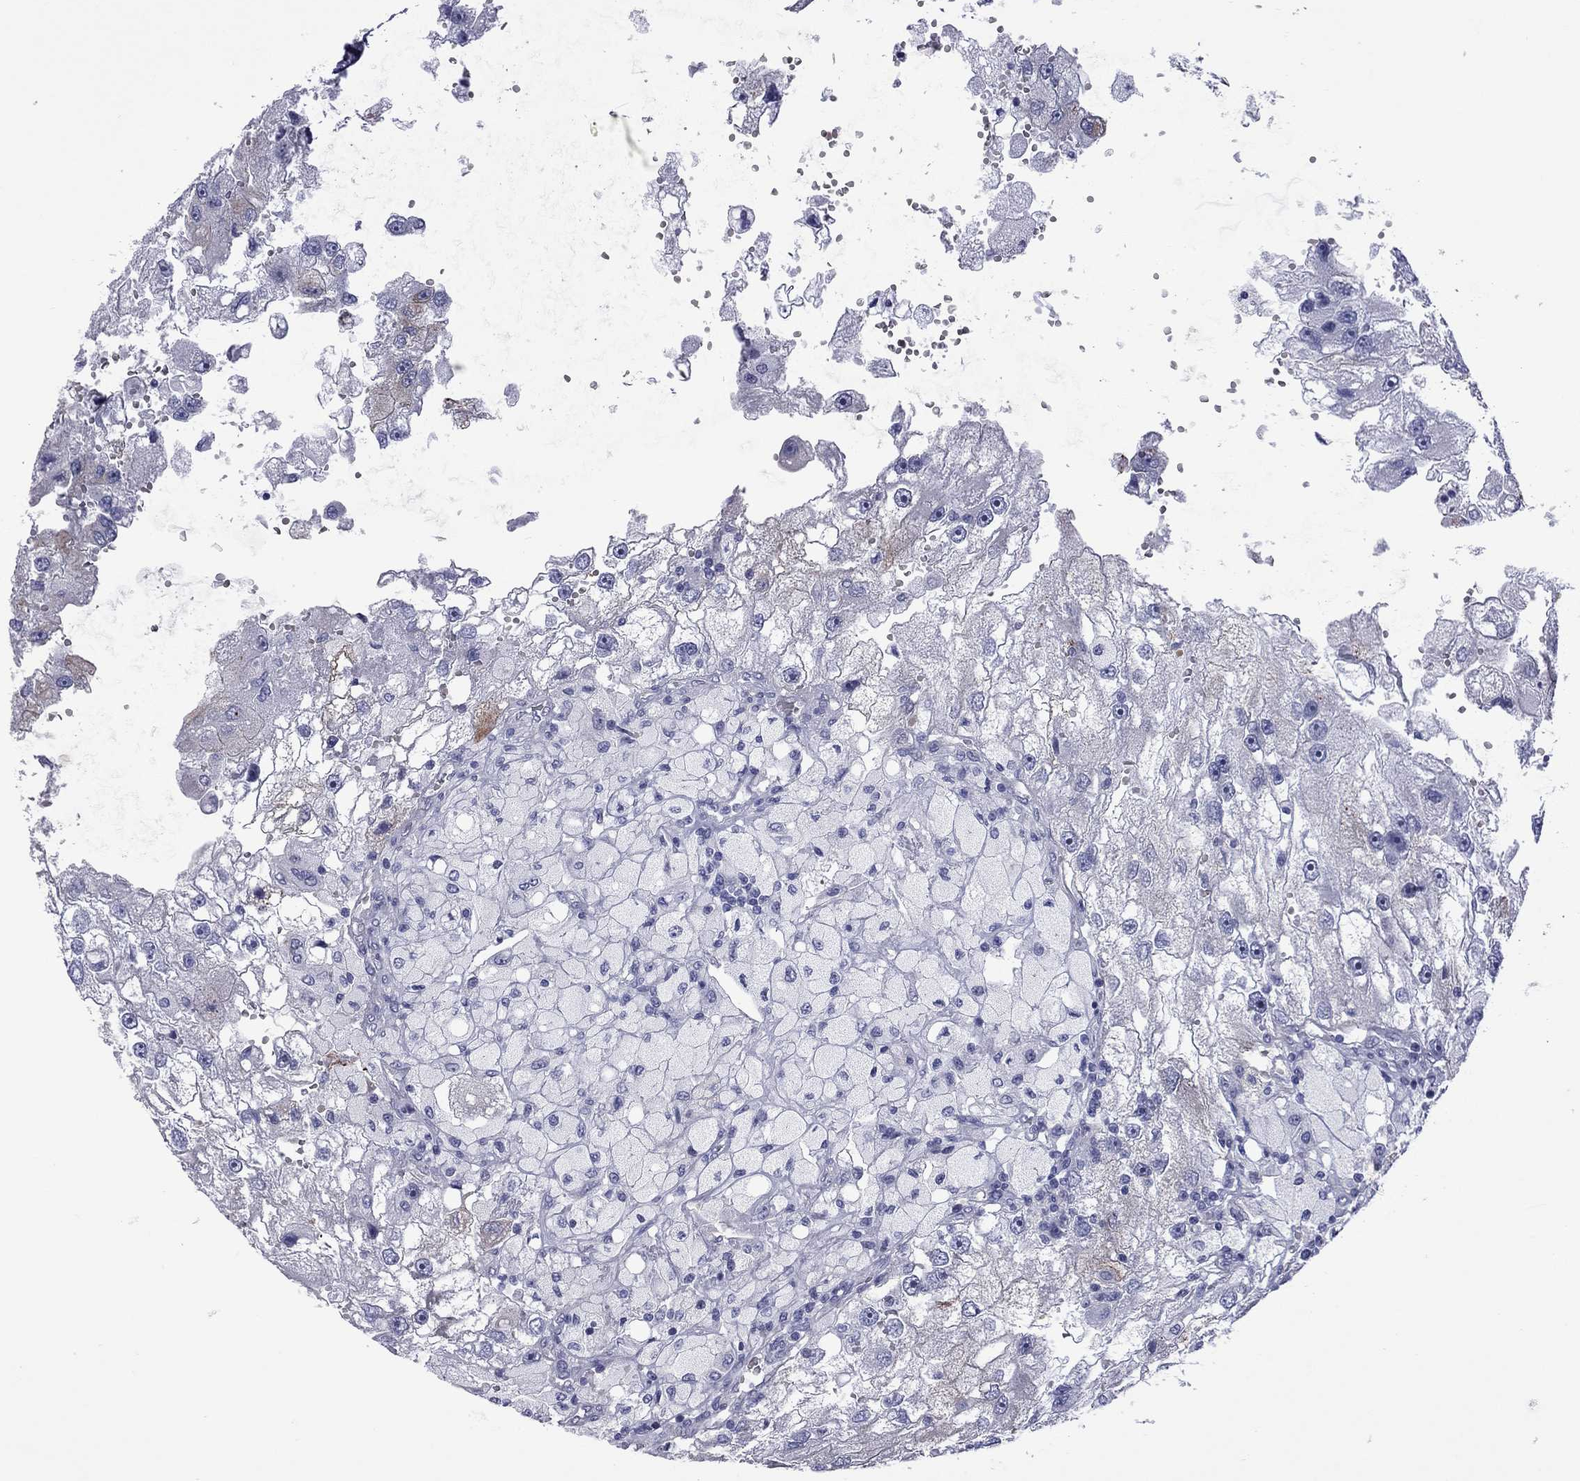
{"staining": {"intensity": "moderate", "quantity": "<25%", "location": "cytoplasmic/membranous"}, "tissue": "renal cancer", "cell_type": "Tumor cells", "image_type": "cancer", "snomed": [{"axis": "morphology", "description": "Adenocarcinoma, NOS"}, {"axis": "topography", "description": "Kidney"}], "caption": "Tumor cells display moderate cytoplasmic/membranous staining in approximately <25% of cells in renal adenocarcinoma. The protein of interest is shown in brown color, while the nuclei are stained blue.", "gene": "CTNNBIP1", "patient": {"sex": "male", "age": 63}}